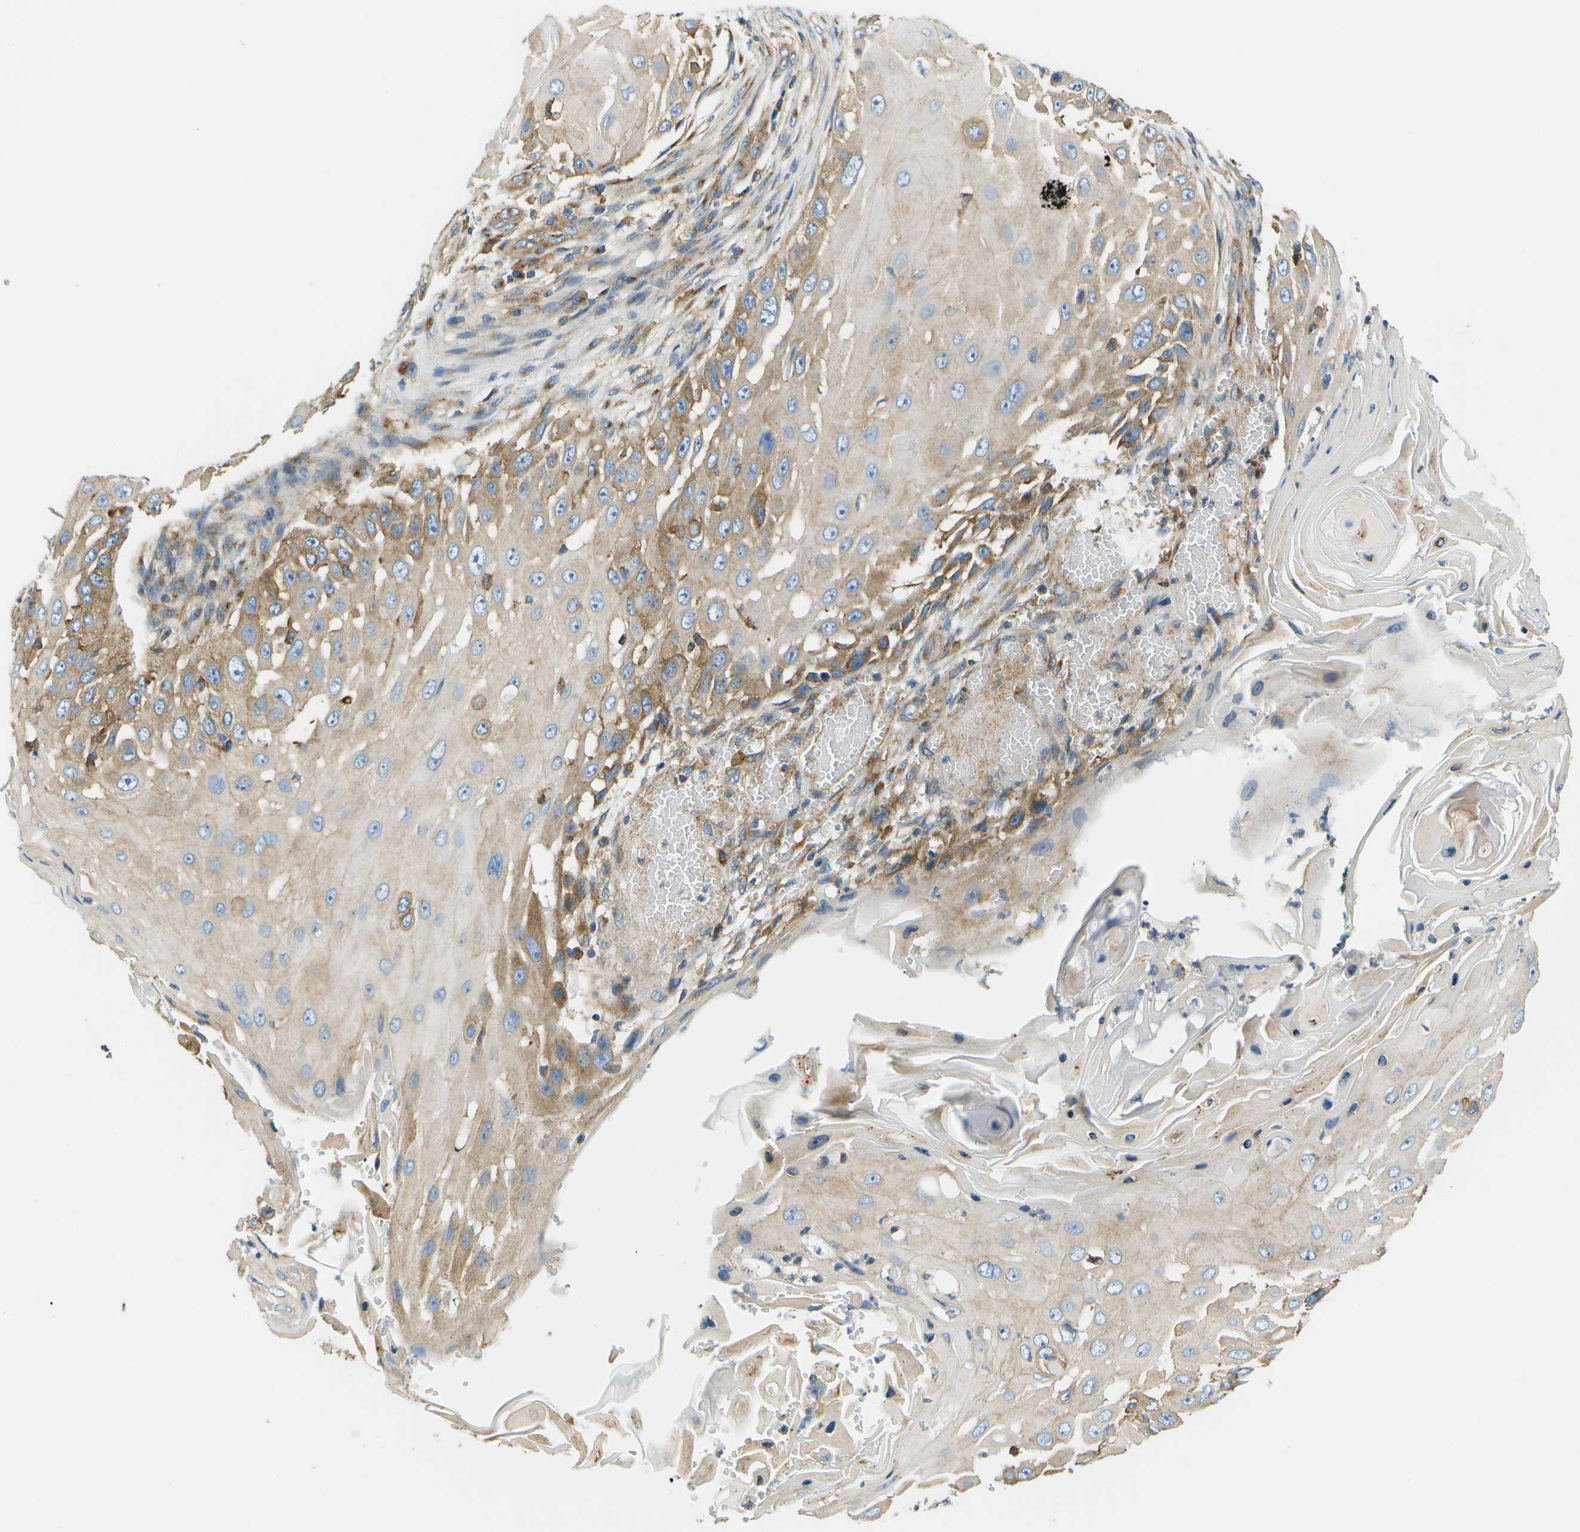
{"staining": {"intensity": "moderate", "quantity": "<25%", "location": "cytoplasmic/membranous"}, "tissue": "skin cancer", "cell_type": "Tumor cells", "image_type": "cancer", "snomed": [{"axis": "morphology", "description": "Squamous cell carcinoma, NOS"}, {"axis": "topography", "description": "Skin"}], "caption": "A brown stain highlights moderate cytoplasmic/membranous expression of a protein in skin cancer tumor cells. The protein is stained brown, and the nuclei are stained in blue (DAB (3,3'-diaminobenzidine) IHC with brightfield microscopy, high magnification).", "gene": "CLTC", "patient": {"sex": "female", "age": 44}}